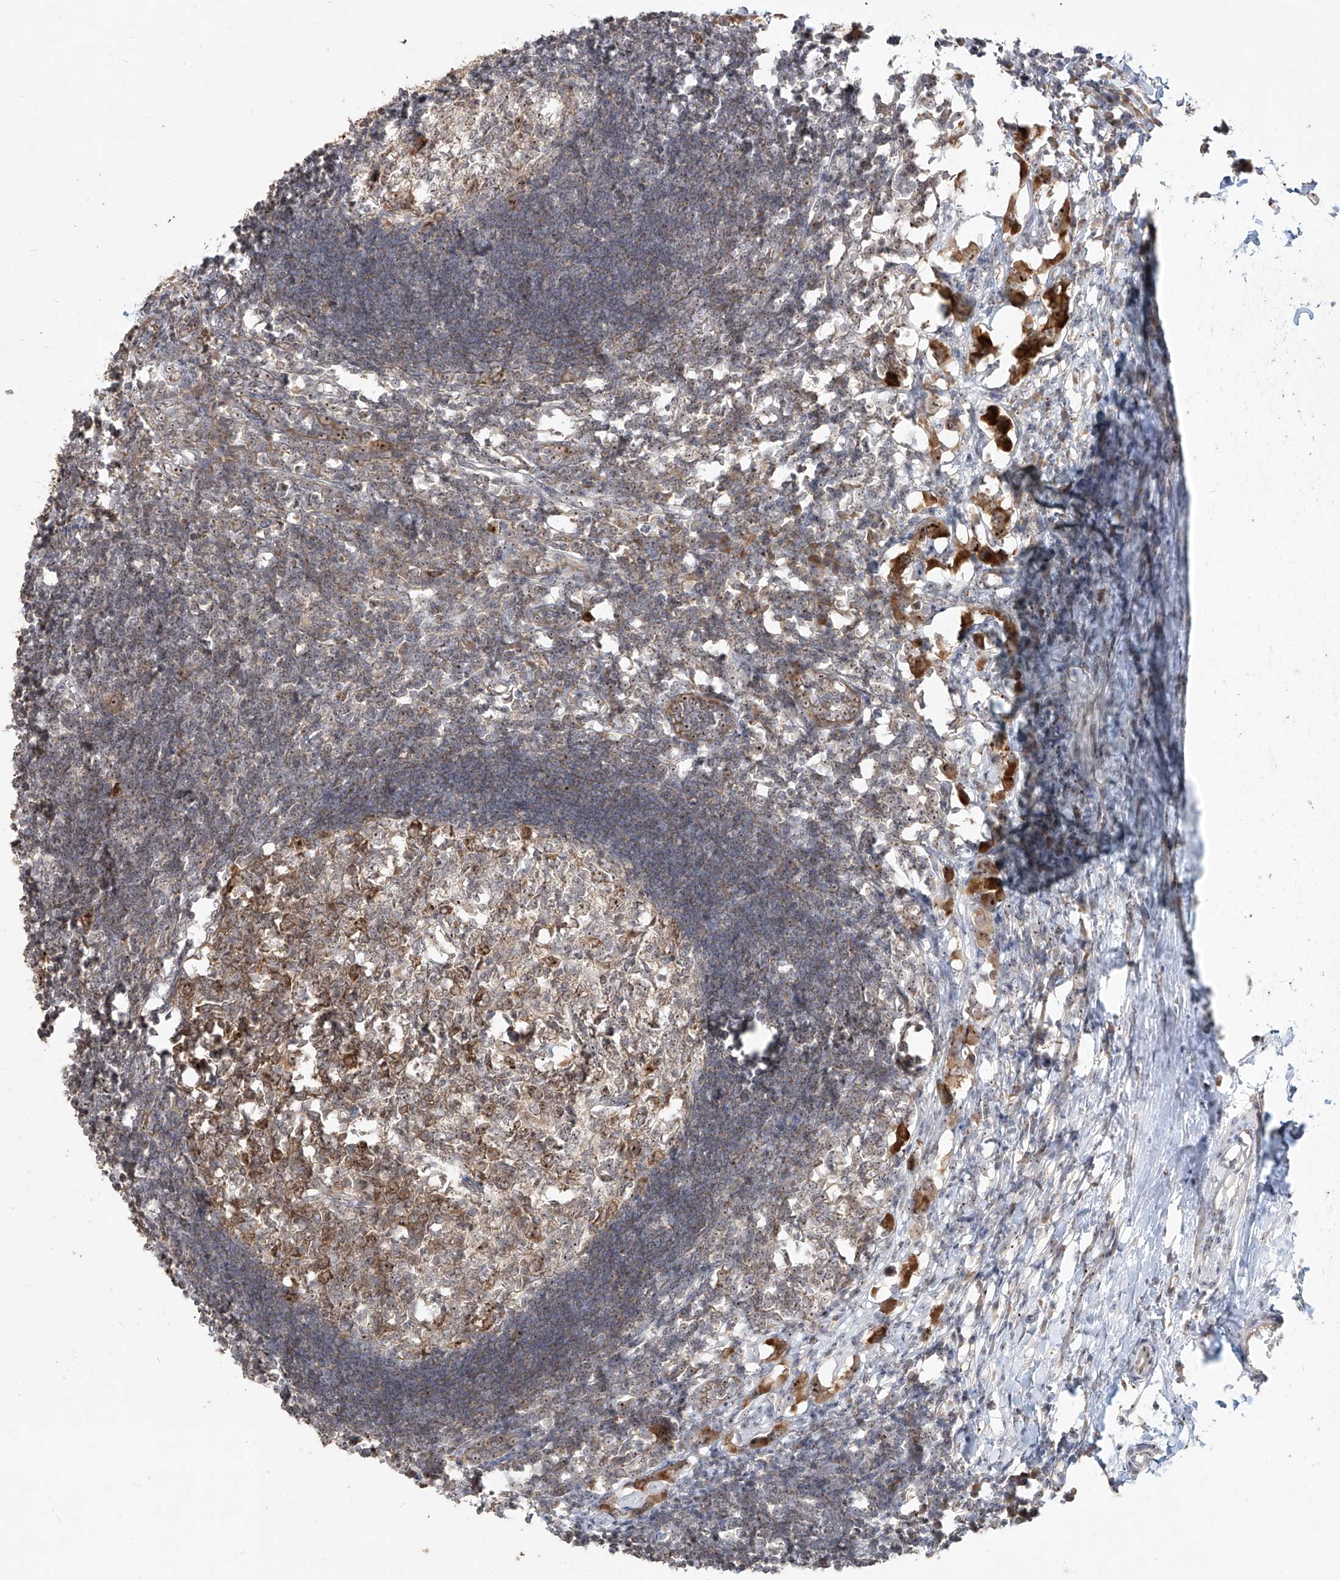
{"staining": {"intensity": "moderate", "quantity": "25%-75%", "location": "cytoplasmic/membranous,nuclear"}, "tissue": "lymph node", "cell_type": "Germinal center cells", "image_type": "normal", "snomed": [{"axis": "morphology", "description": "Normal tissue, NOS"}, {"axis": "morphology", "description": "Malignant melanoma, Metastatic site"}, {"axis": "topography", "description": "Lymph node"}], "caption": "Germinal center cells demonstrate medium levels of moderate cytoplasmic/membranous,nuclear staining in approximately 25%-75% of cells in benign lymph node. Nuclei are stained in blue.", "gene": "BYSL", "patient": {"sex": "male", "age": 41}}